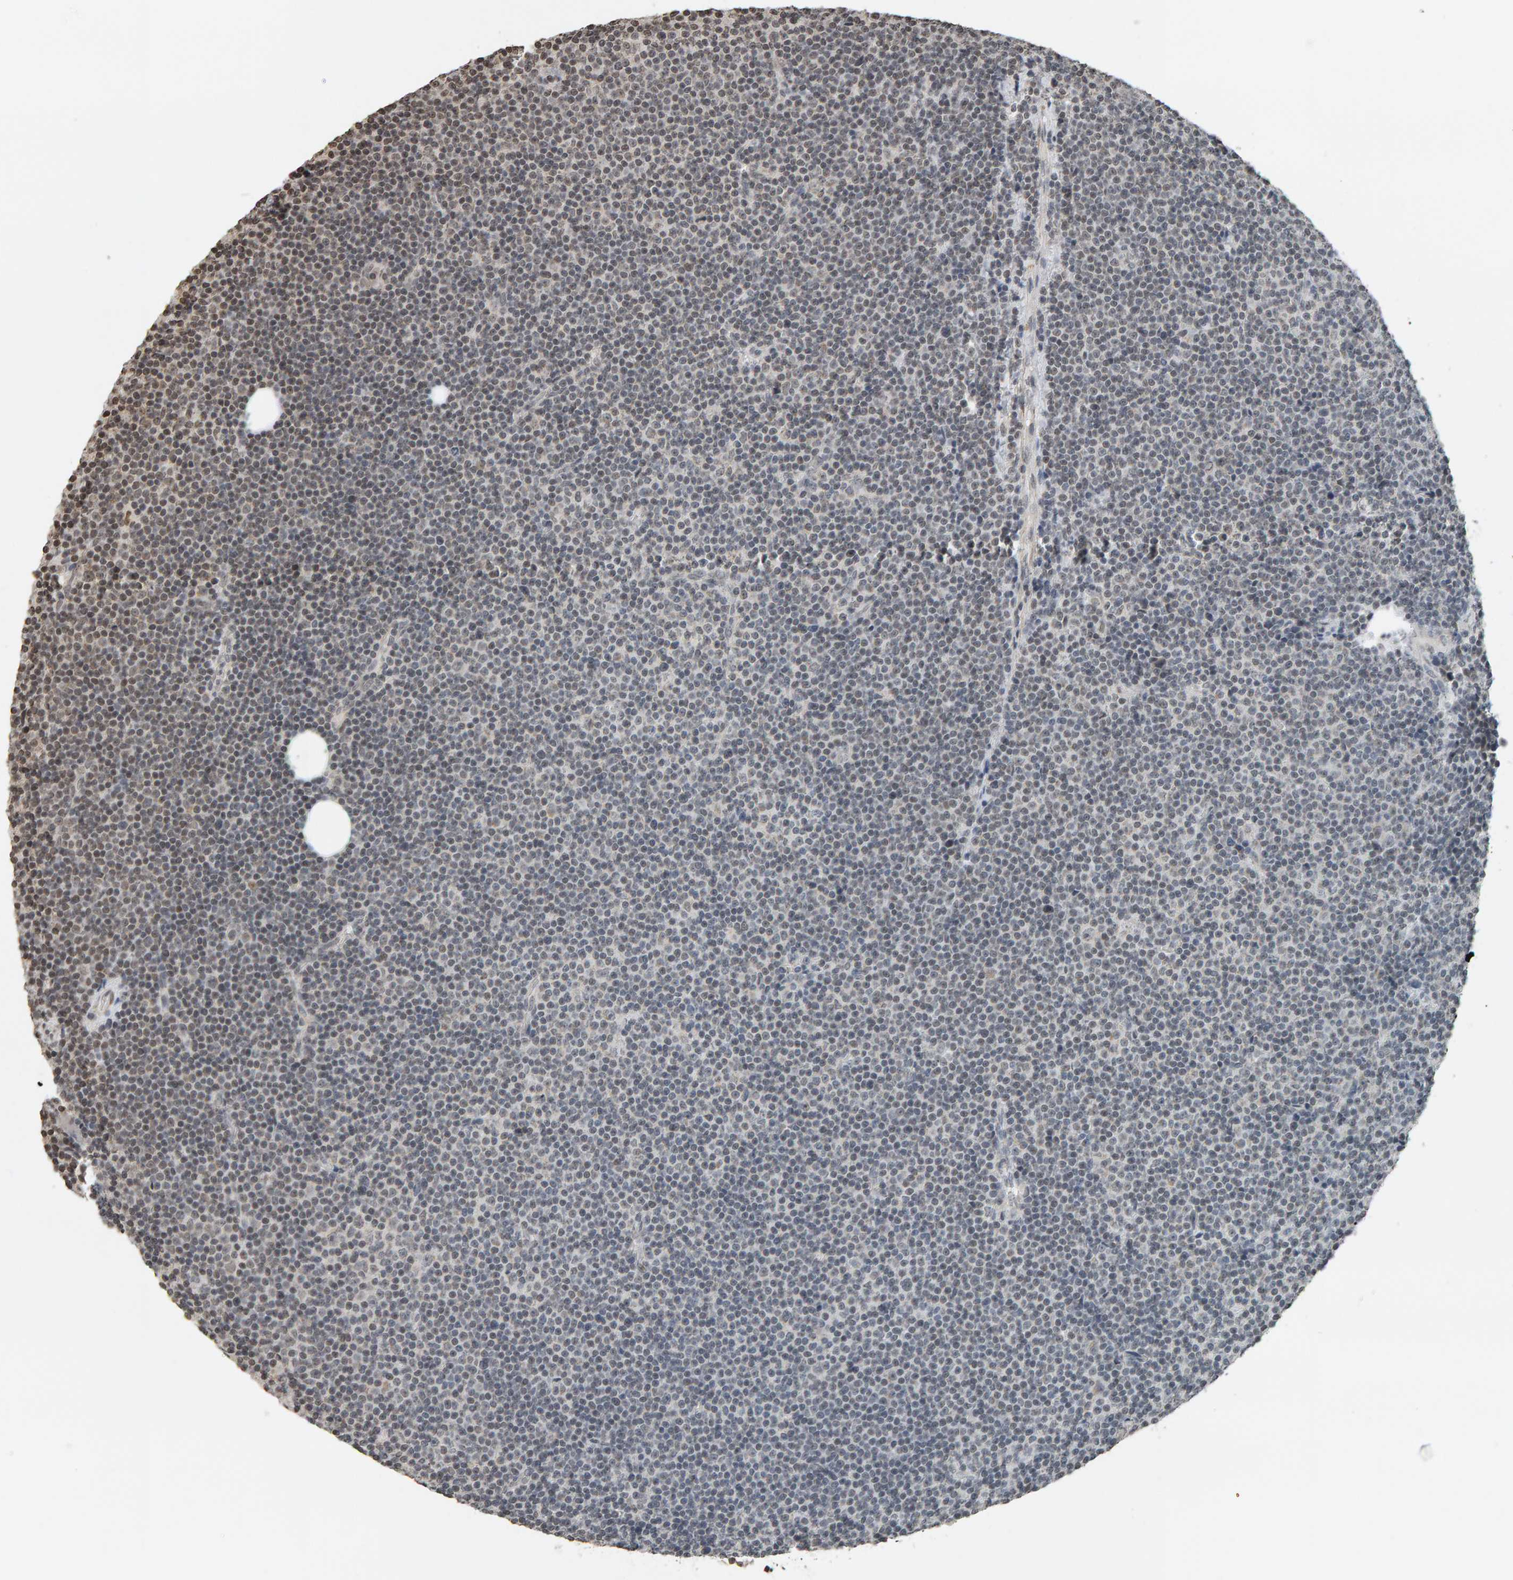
{"staining": {"intensity": "negative", "quantity": "none", "location": "none"}, "tissue": "lymphoma", "cell_type": "Tumor cells", "image_type": "cancer", "snomed": [{"axis": "morphology", "description": "Malignant lymphoma, non-Hodgkin's type, Low grade"}, {"axis": "topography", "description": "Lymph node"}], "caption": "An immunohistochemistry (IHC) micrograph of lymphoma is shown. There is no staining in tumor cells of lymphoma.", "gene": "AFF4", "patient": {"sex": "female", "age": 67}}